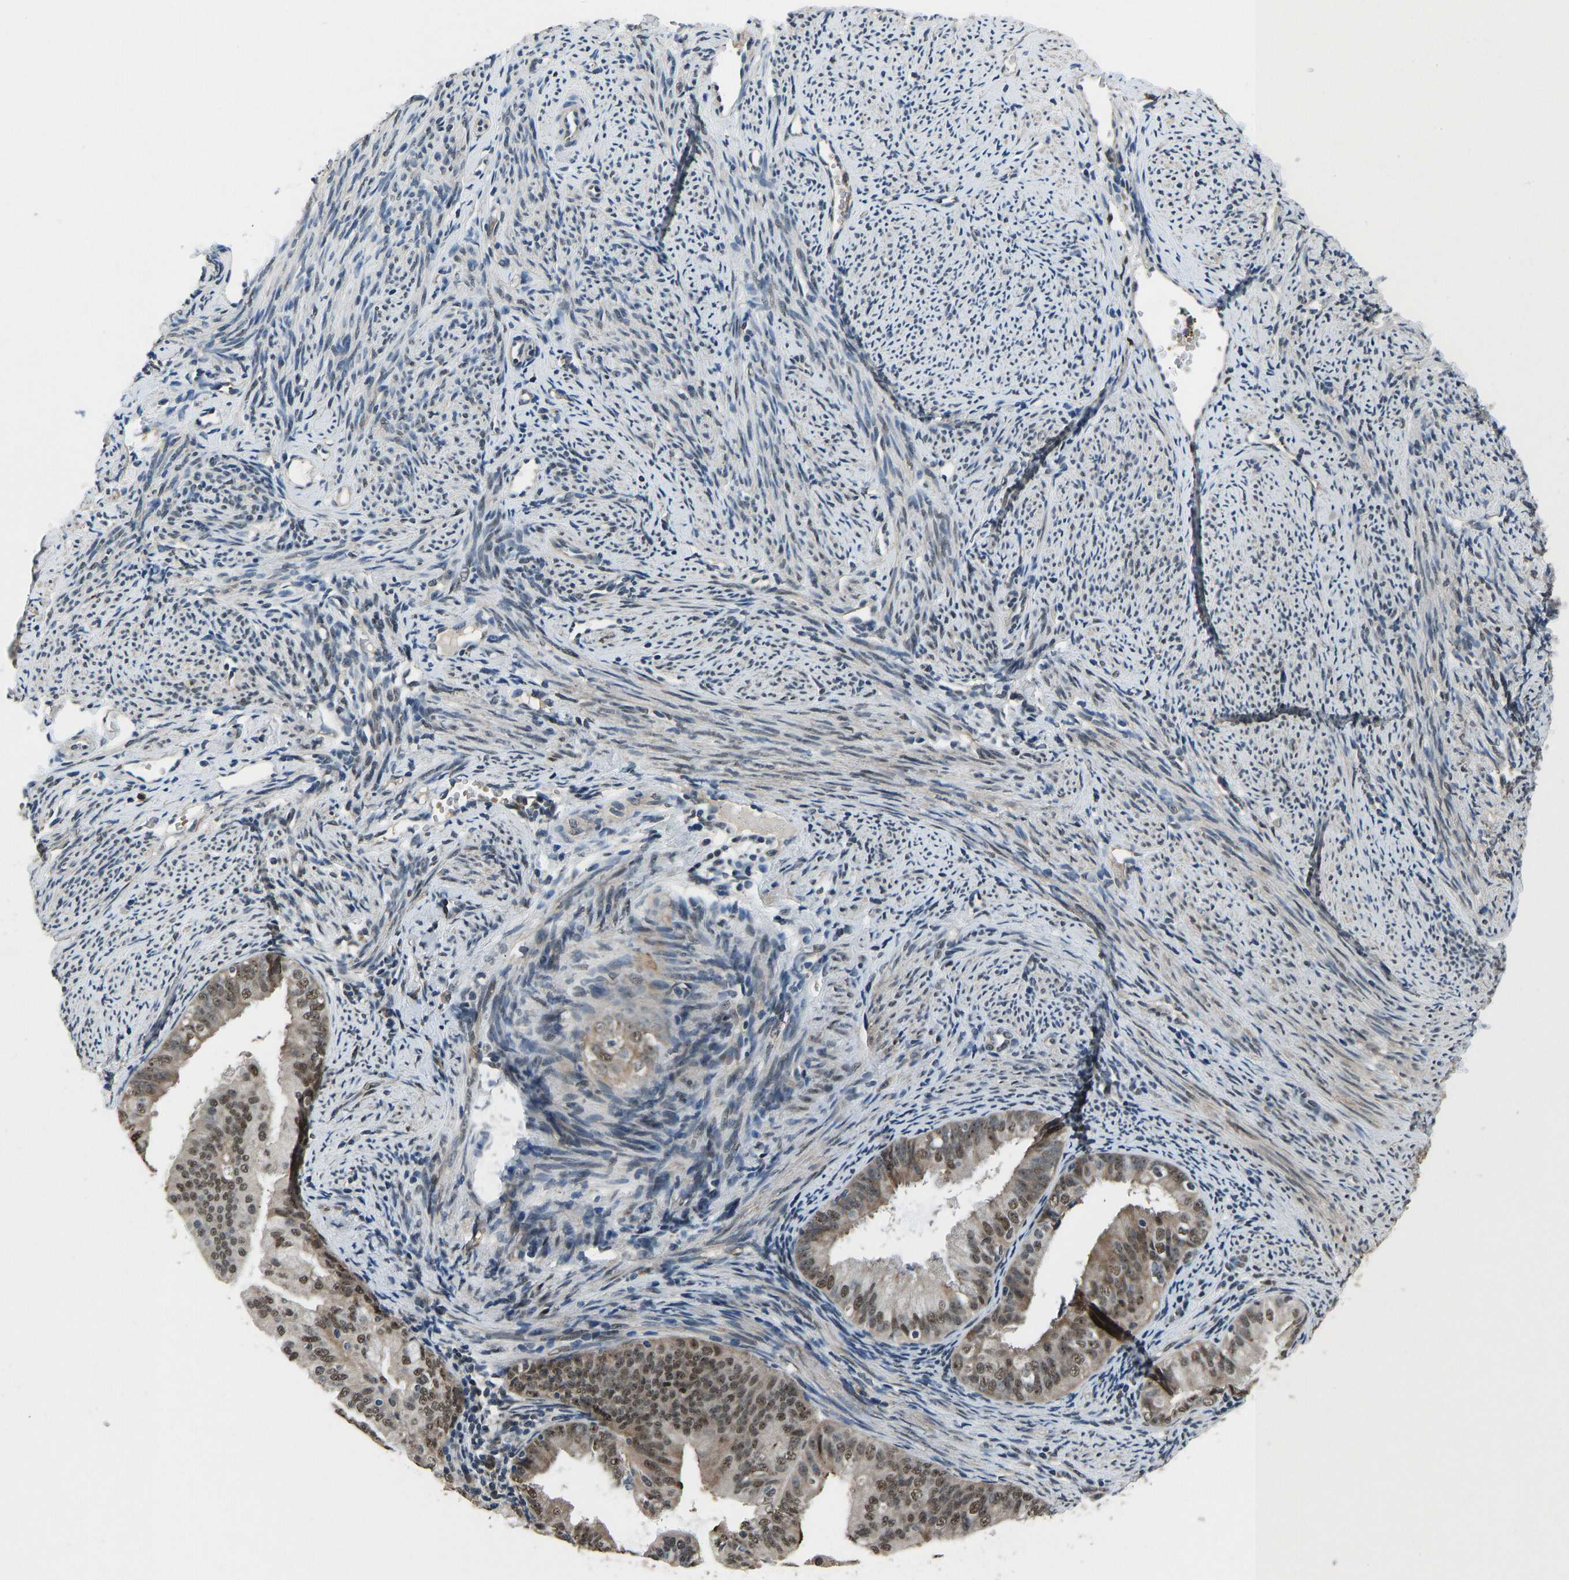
{"staining": {"intensity": "moderate", "quantity": ">75%", "location": "cytoplasmic/membranous,nuclear"}, "tissue": "endometrial cancer", "cell_type": "Tumor cells", "image_type": "cancer", "snomed": [{"axis": "morphology", "description": "Adenocarcinoma, NOS"}, {"axis": "topography", "description": "Endometrium"}], "caption": "Endometrial adenocarcinoma was stained to show a protein in brown. There is medium levels of moderate cytoplasmic/membranous and nuclear expression in approximately >75% of tumor cells. (IHC, brightfield microscopy, high magnification).", "gene": "FOS", "patient": {"sex": "female", "age": 63}}